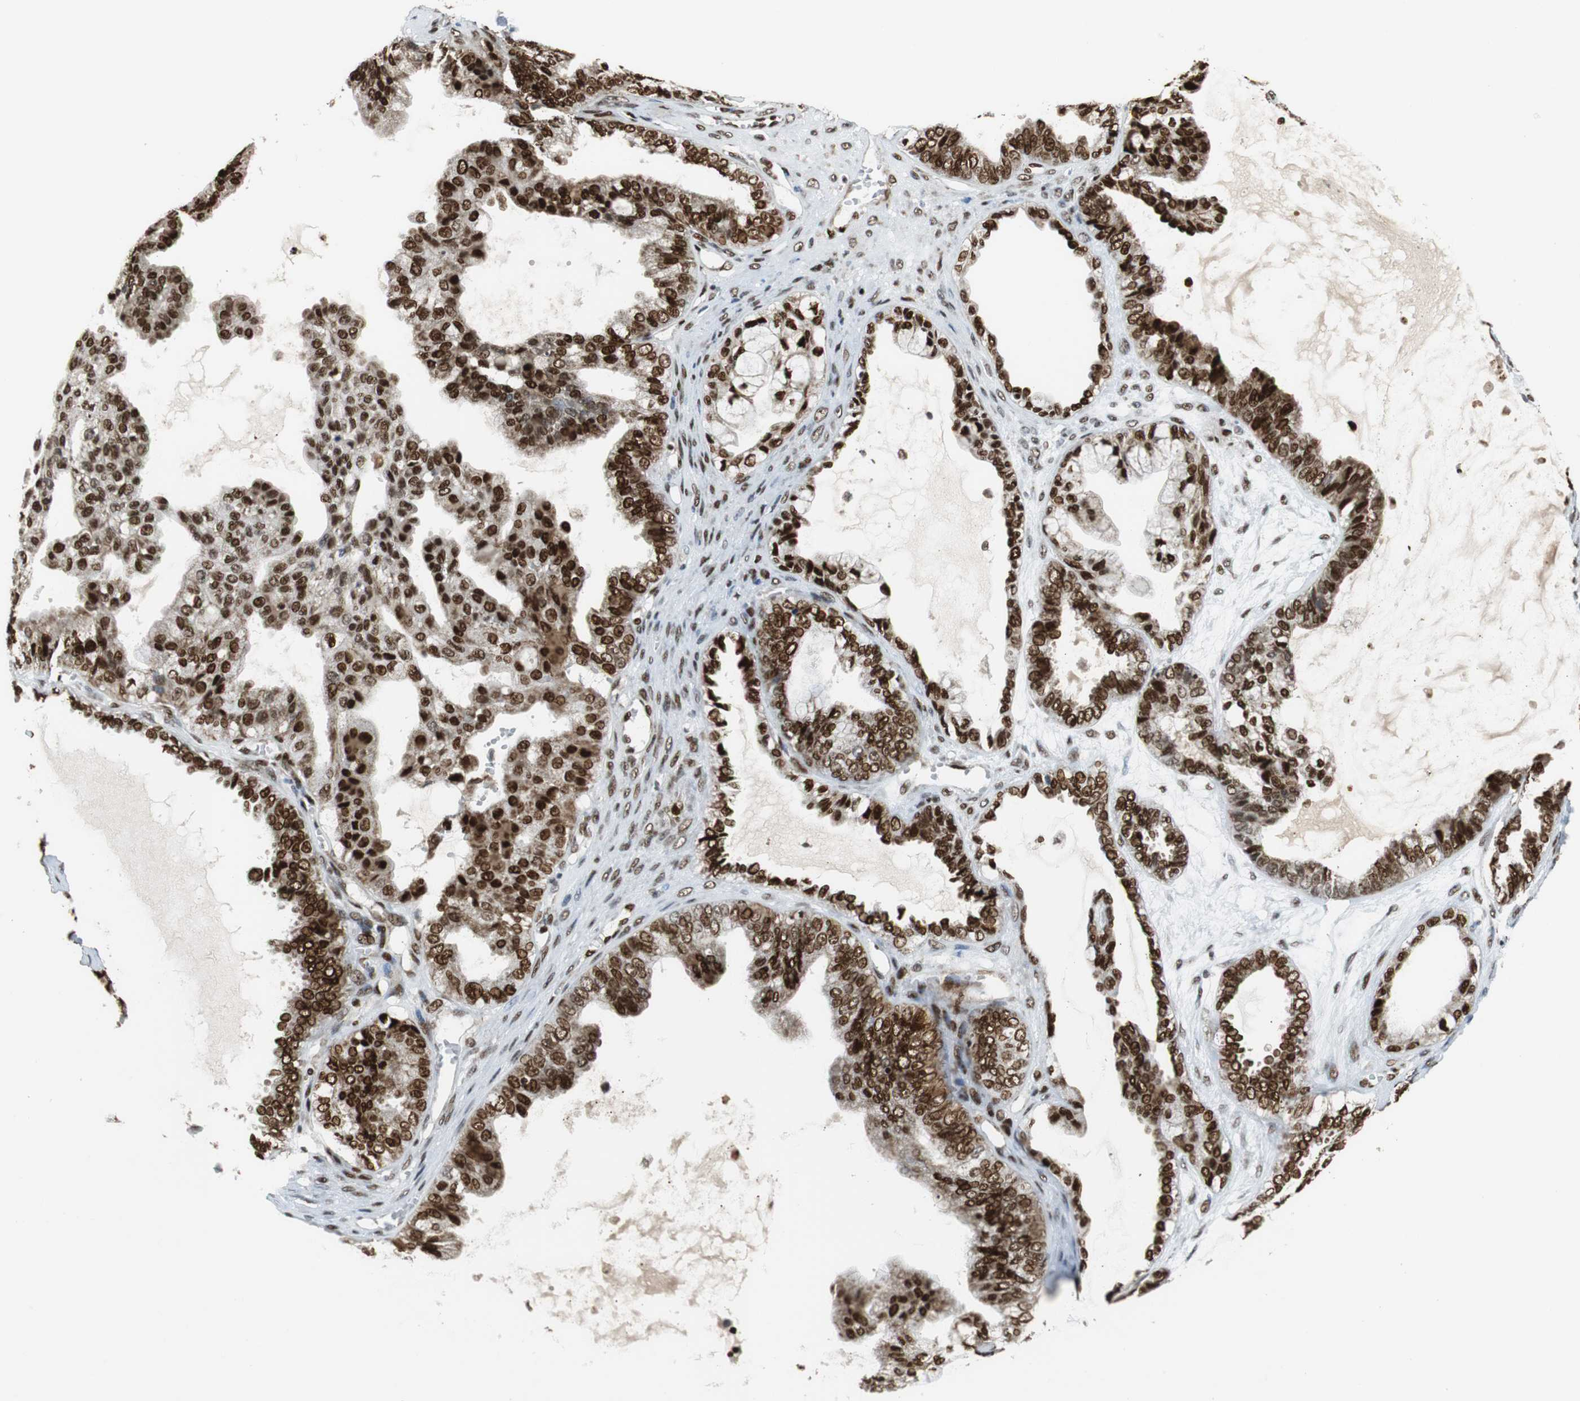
{"staining": {"intensity": "moderate", "quantity": ">75%", "location": "nuclear"}, "tissue": "ovarian cancer", "cell_type": "Tumor cells", "image_type": "cancer", "snomed": [{"axis": "morphology", "description": "Carcinoma, NOS"}, {"axis": "morphology", "description": "Carcinoma, endometroid"}, {"axis": "topography", "description": "Ovary"}], "caption": "This is a micrograph of immunohistochemistry staining of carcinoma (ovarian), which shows moderate expression in the nuclear of tumor cells.", "gene": "HDAC1", "patient": {"sex": "female", "age": 50}}